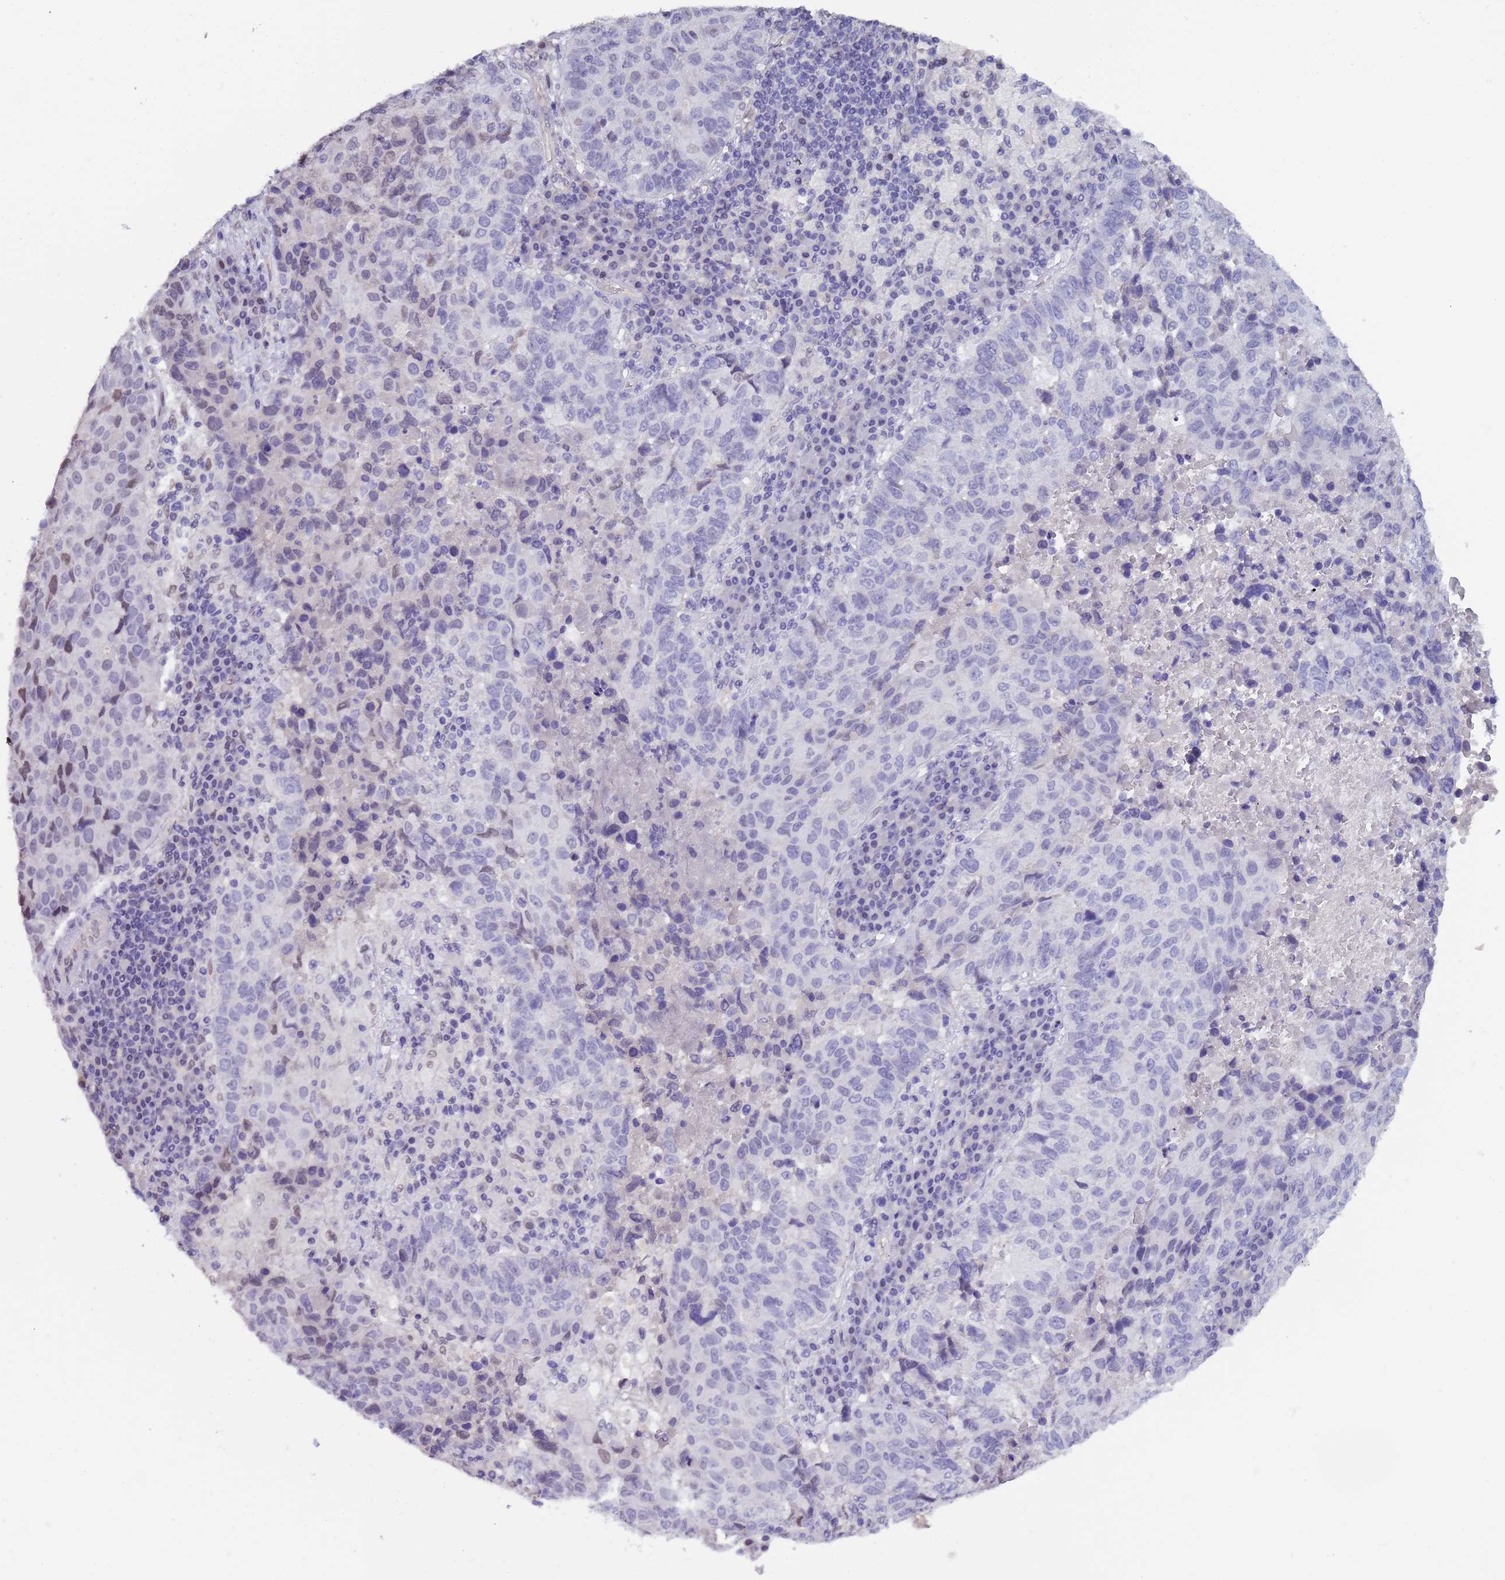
{"staining": {"intensity": "negative", "quantity": "none", "location": "none"}, "tissue": "lung cancer", "cell_type": "Tumor cells", "image_type": "cancer", "snomed": [{"axis": "morphology", "description": "Squamous cell carcinoma, NOS"}, {"axis": "topography", "description": "Lung"}], "caption": "Immunohistochemistry (IHC) of human squamous cell carcinoma (lung) reveals no positivity in tumor cells.", "gene": "CTRC", "patient": {"sex": "male", "age": 73}}